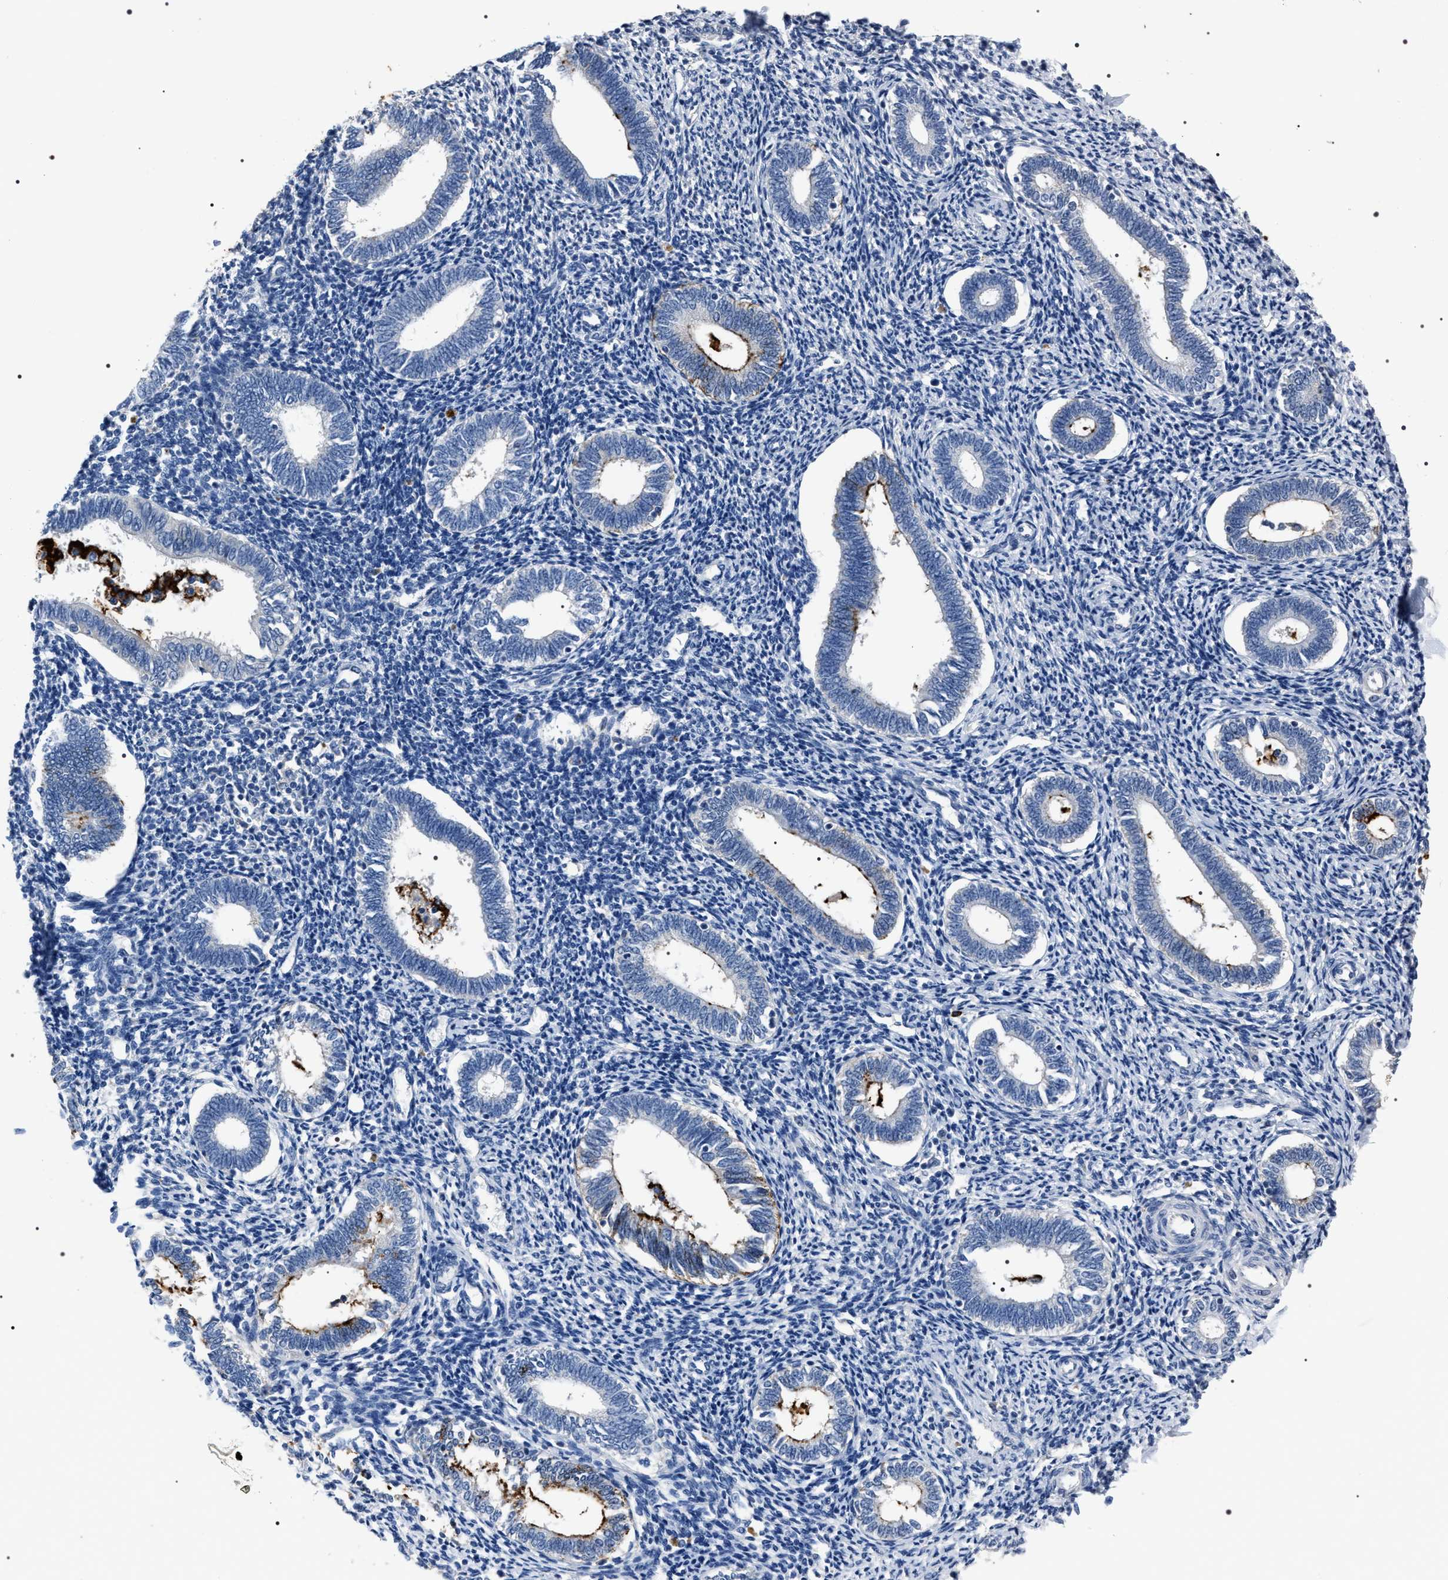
{"staining": {"intensity": "negative", "quantity": "none", "location": "none"}, "tissue": "endometrium", "cell_type": "Cells in endometrial stroma", "image_type": "normal", "snomed": [{"axis": "morphology", "description": "Normal tissue, NOS"}, {"axis": "topography", "description": "Endometrium"}], "caption": "Cells in endometrial stroma are negative for brown protein staining in normal endometrium.", "gene": "TRIM54", "patient": {"sex": "female", "age": 41}}